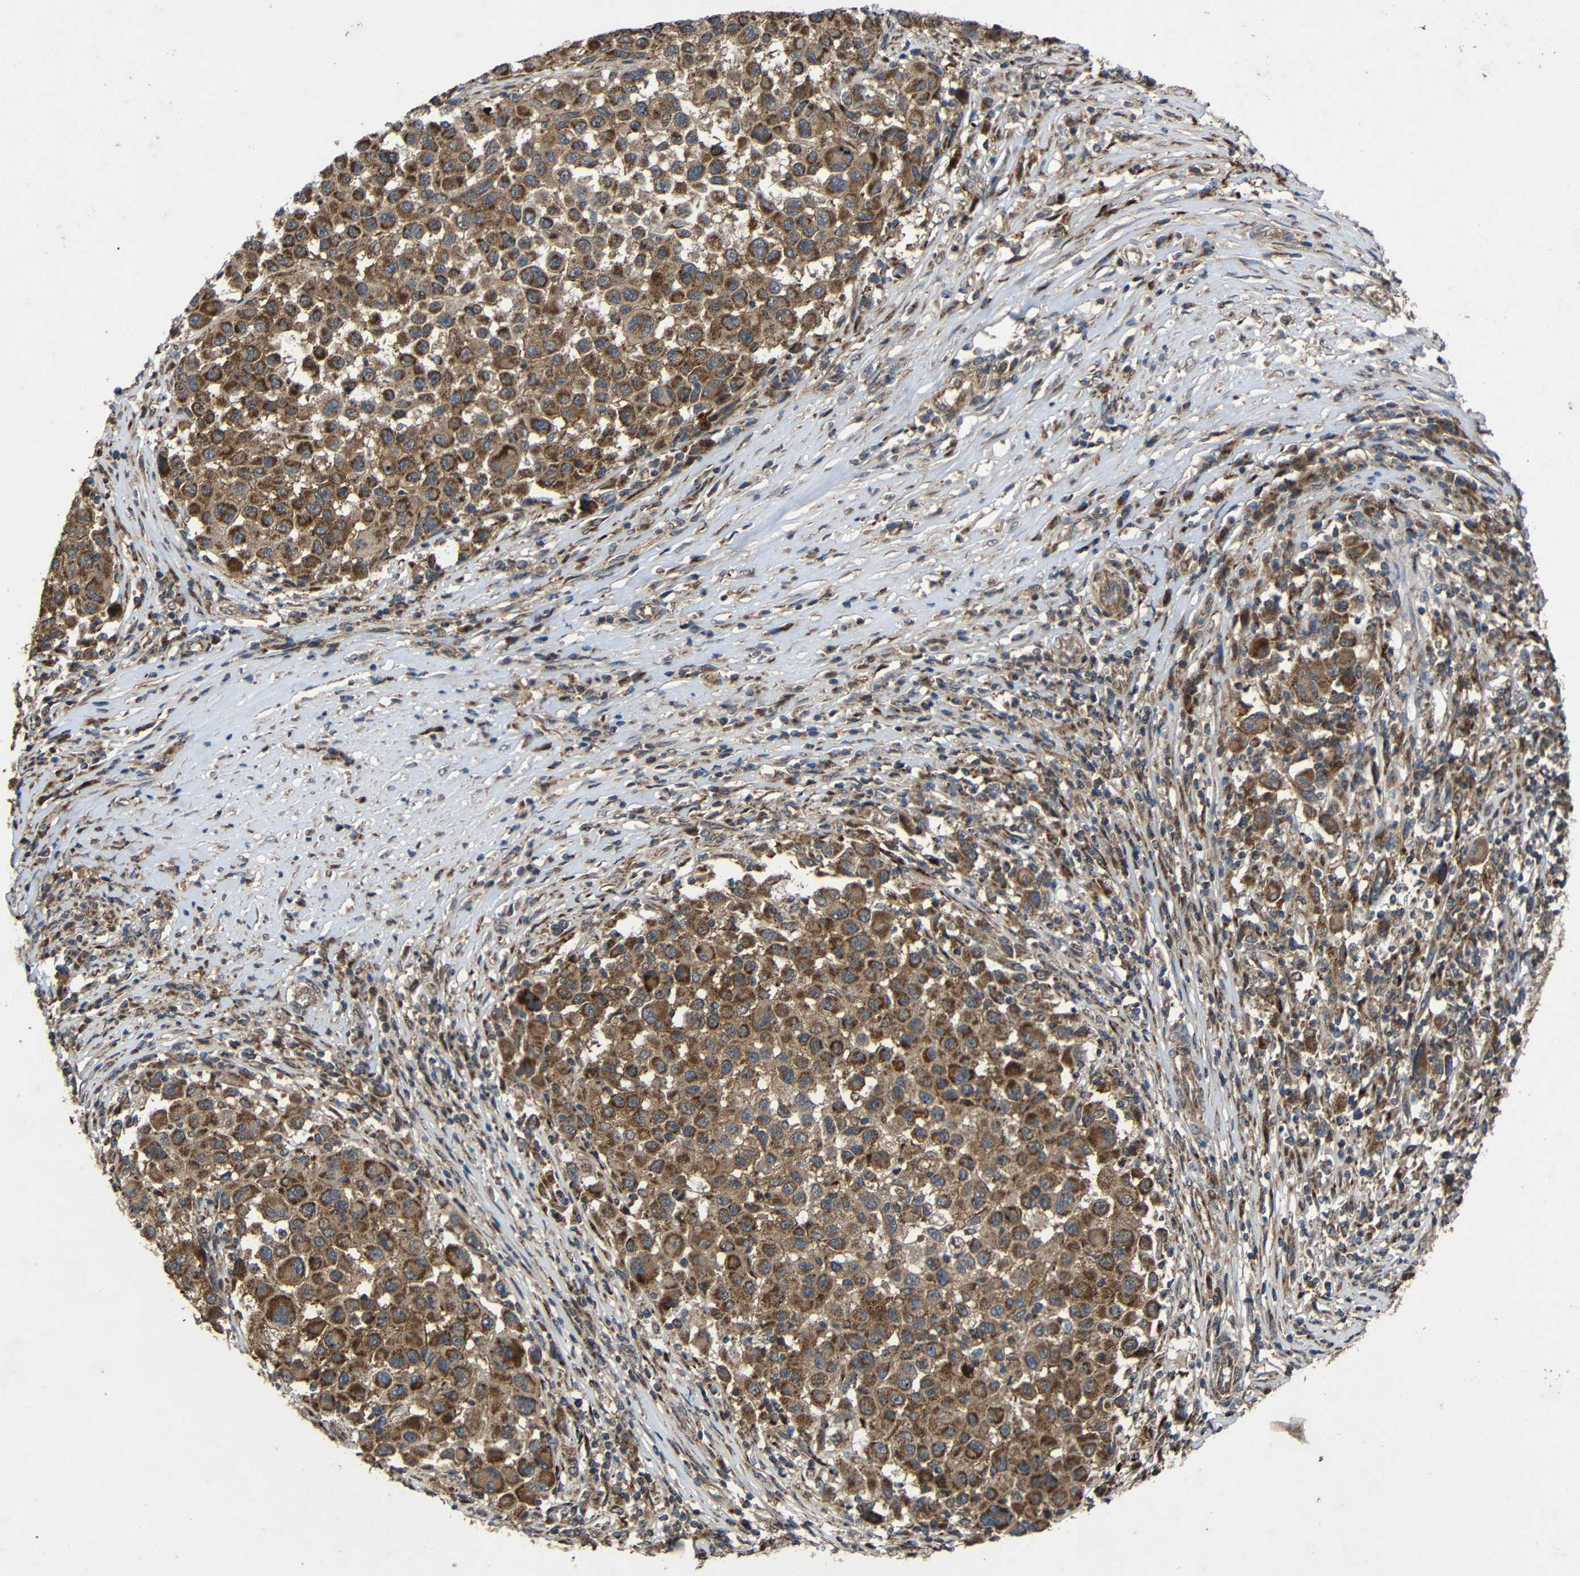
{"staining": {"intensity": "strong", "quantity": ">75%", "location": "cytoplasmic/membranous"}, "tissue": "melanoma", "cell_type": "Tumor cells", "image_type": "cancer", "snomed": [{"axis": "morphology", "description": "Malignant melanoma, Metastatic site"}, {"axis": "topography", "description": "Lymph node"}], "caption": "IHC of melanoma shows high levels of strong cytoplasmic/membranous expression in about >75% of tumor cells.", "gene": "C1GALT1", "patient": {"sex": "male", "age": 61}}